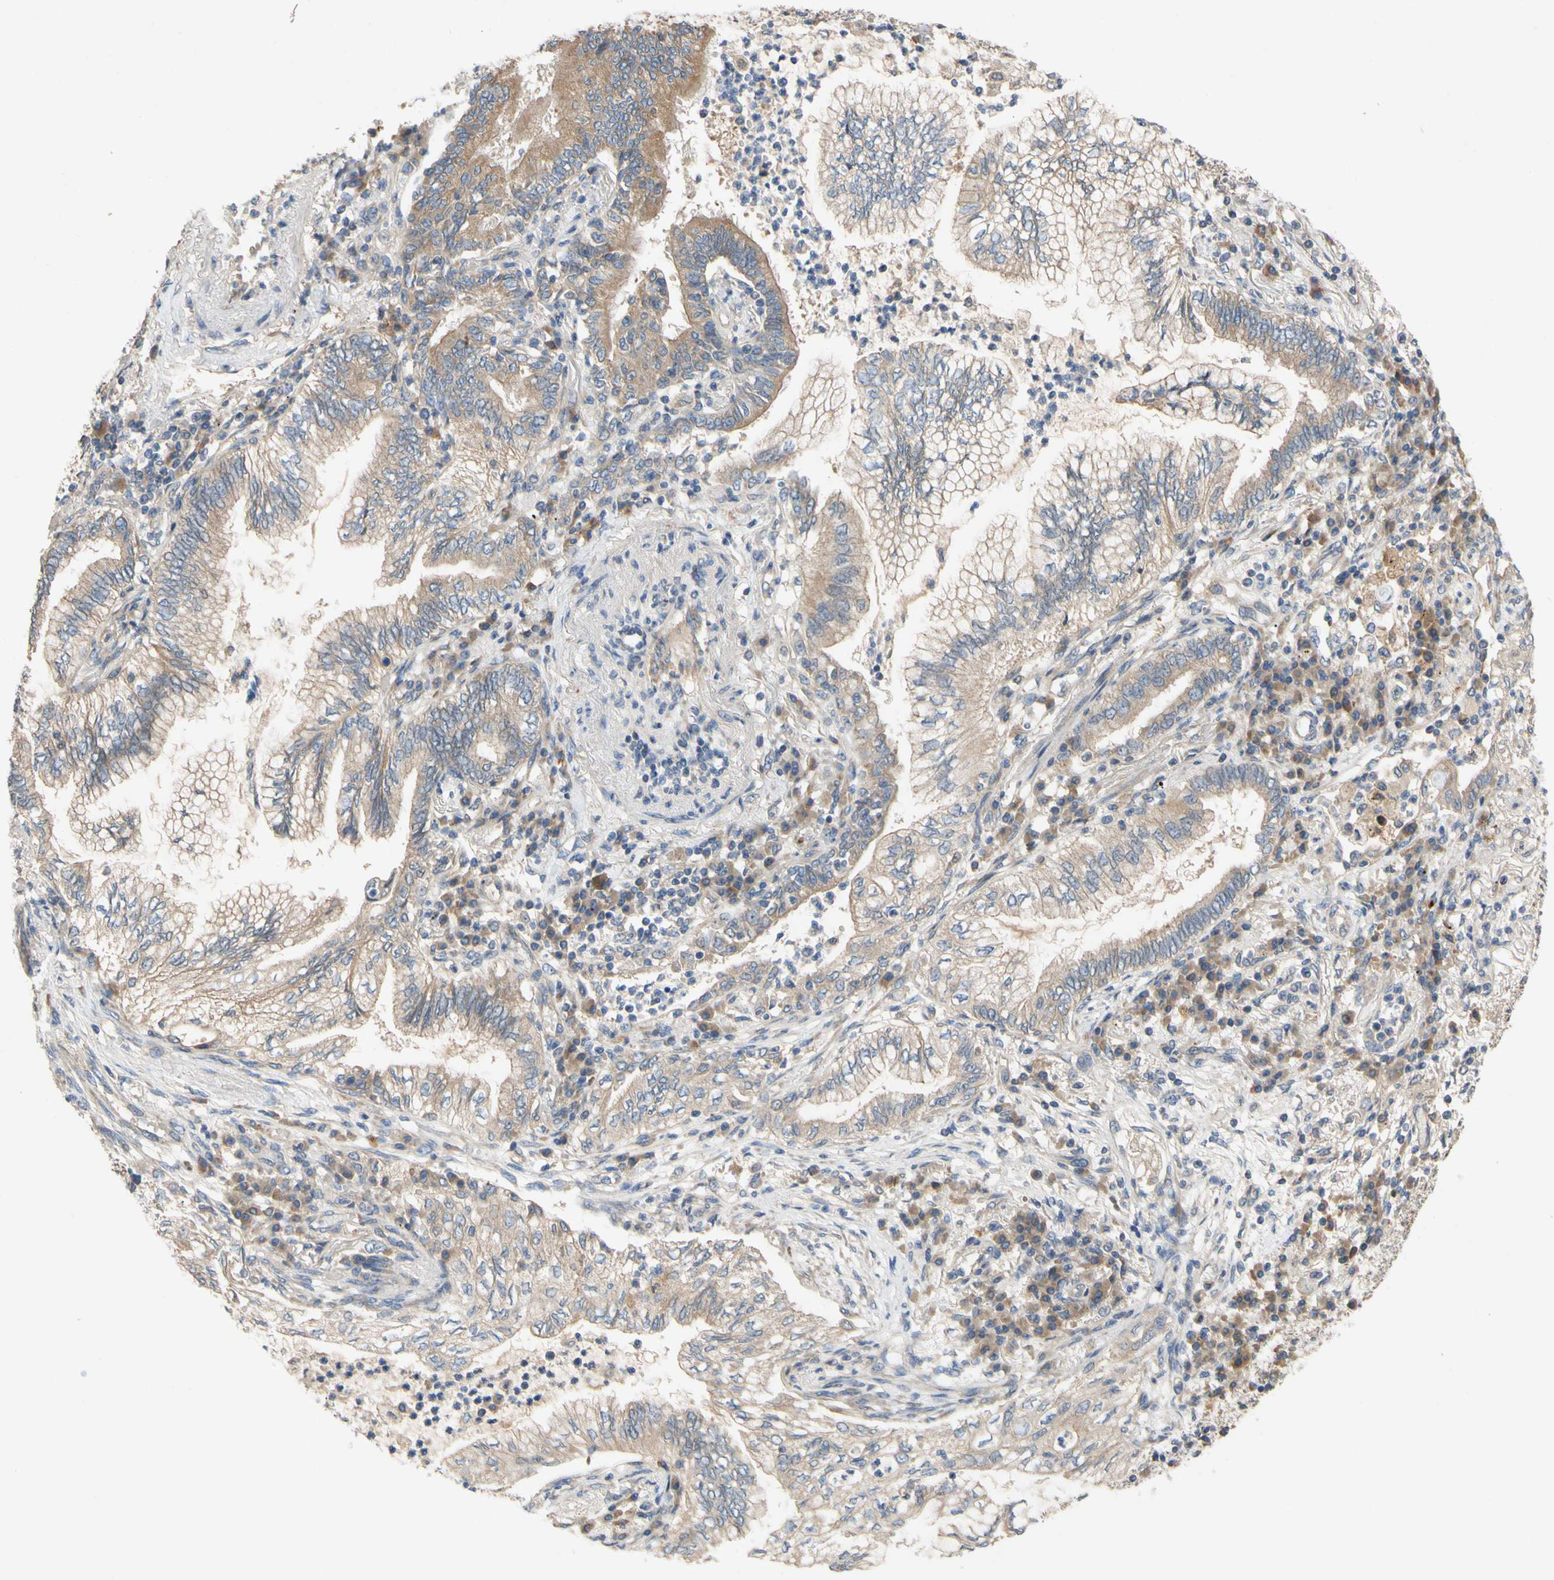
{"staining": {"intensity": "moderate", "quantity": ">75%", "location": "cytoplasmic/membranous"}, "tissue": "lung cancer", "cell_type": "Tumor cells", "image_type": "cancer", "snomed": [{"axis": "morphology", "description": "Normal tissue, NOS"}, {"axis": "morphology", "description": "Adenocarcinoma, NOS"}, {"axis": "topography", "description": "Bronchus"}, {"axis": "topography", "description": "Lung"}], "caption": "Brown immunohistochemical staining in human lung cancer shows moderate cytoplasmic/membranous staining in approximately >75% of tumor cells. The protein is shown in brown color, while the nuclei are stained blue.", "gene": "MBTPS2", "patient": {"sex": "female", "age": 70}}